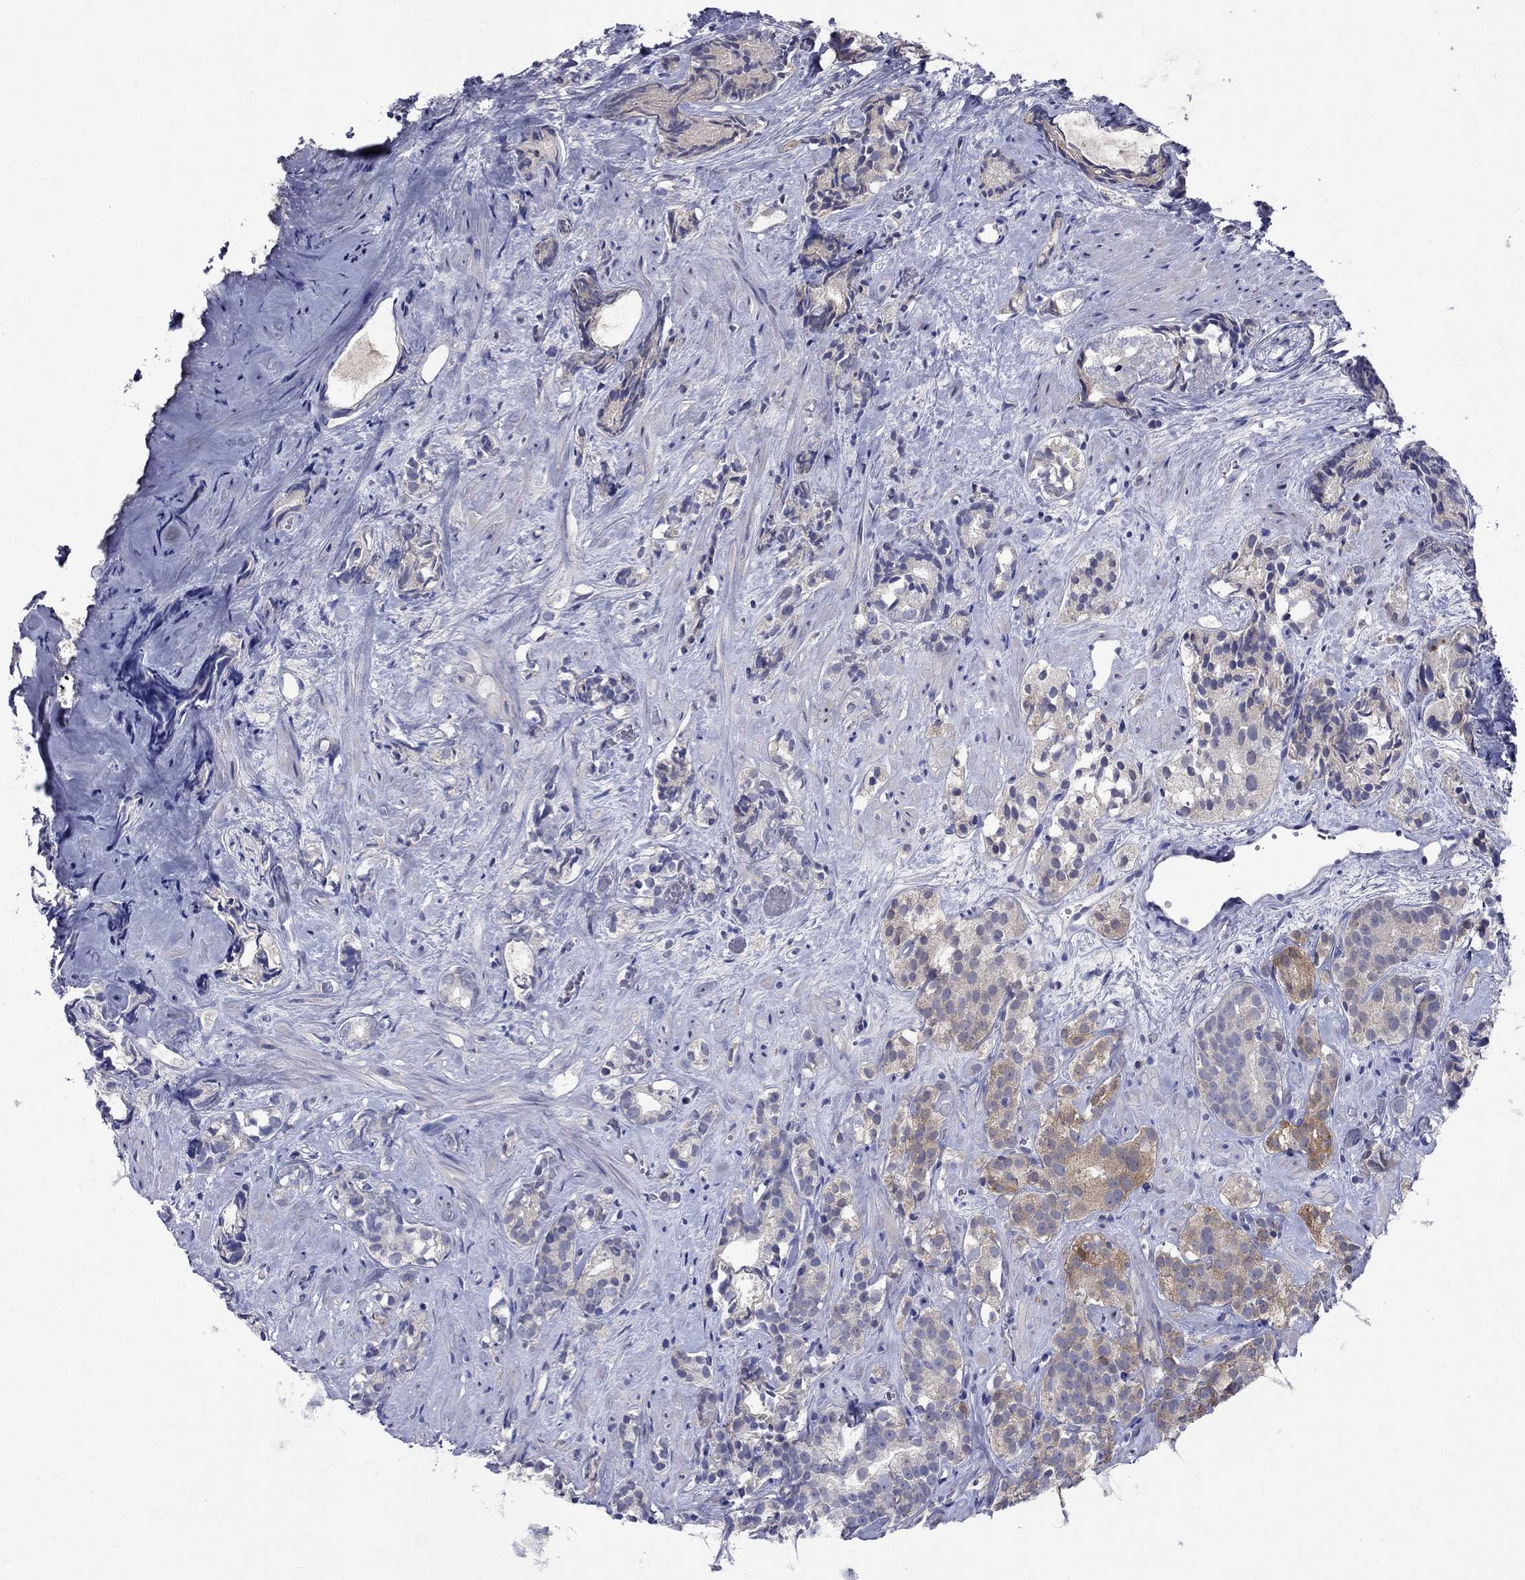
{"staining": {"intensity": "weak", "quantity": "25%-75%", "location": "cytoplasmic/membranous"}, "tissue": "prostate cancer", "cell_type": "Tumor cells", "image_type": "cancer", "snomed": [{"axis": "morphology", "description": "Adenocarcinoma, High grade"}, {"axis": "topography", "description": "Prostate"}], "caption": "The micrograph exhibits staining of prostate cancer, revealing weak cytoplasmic/membranous protein expression (brown color) within tumor cells.", "gene": "SULT2B1", "patient": {"sex": "male", "age": 90}}